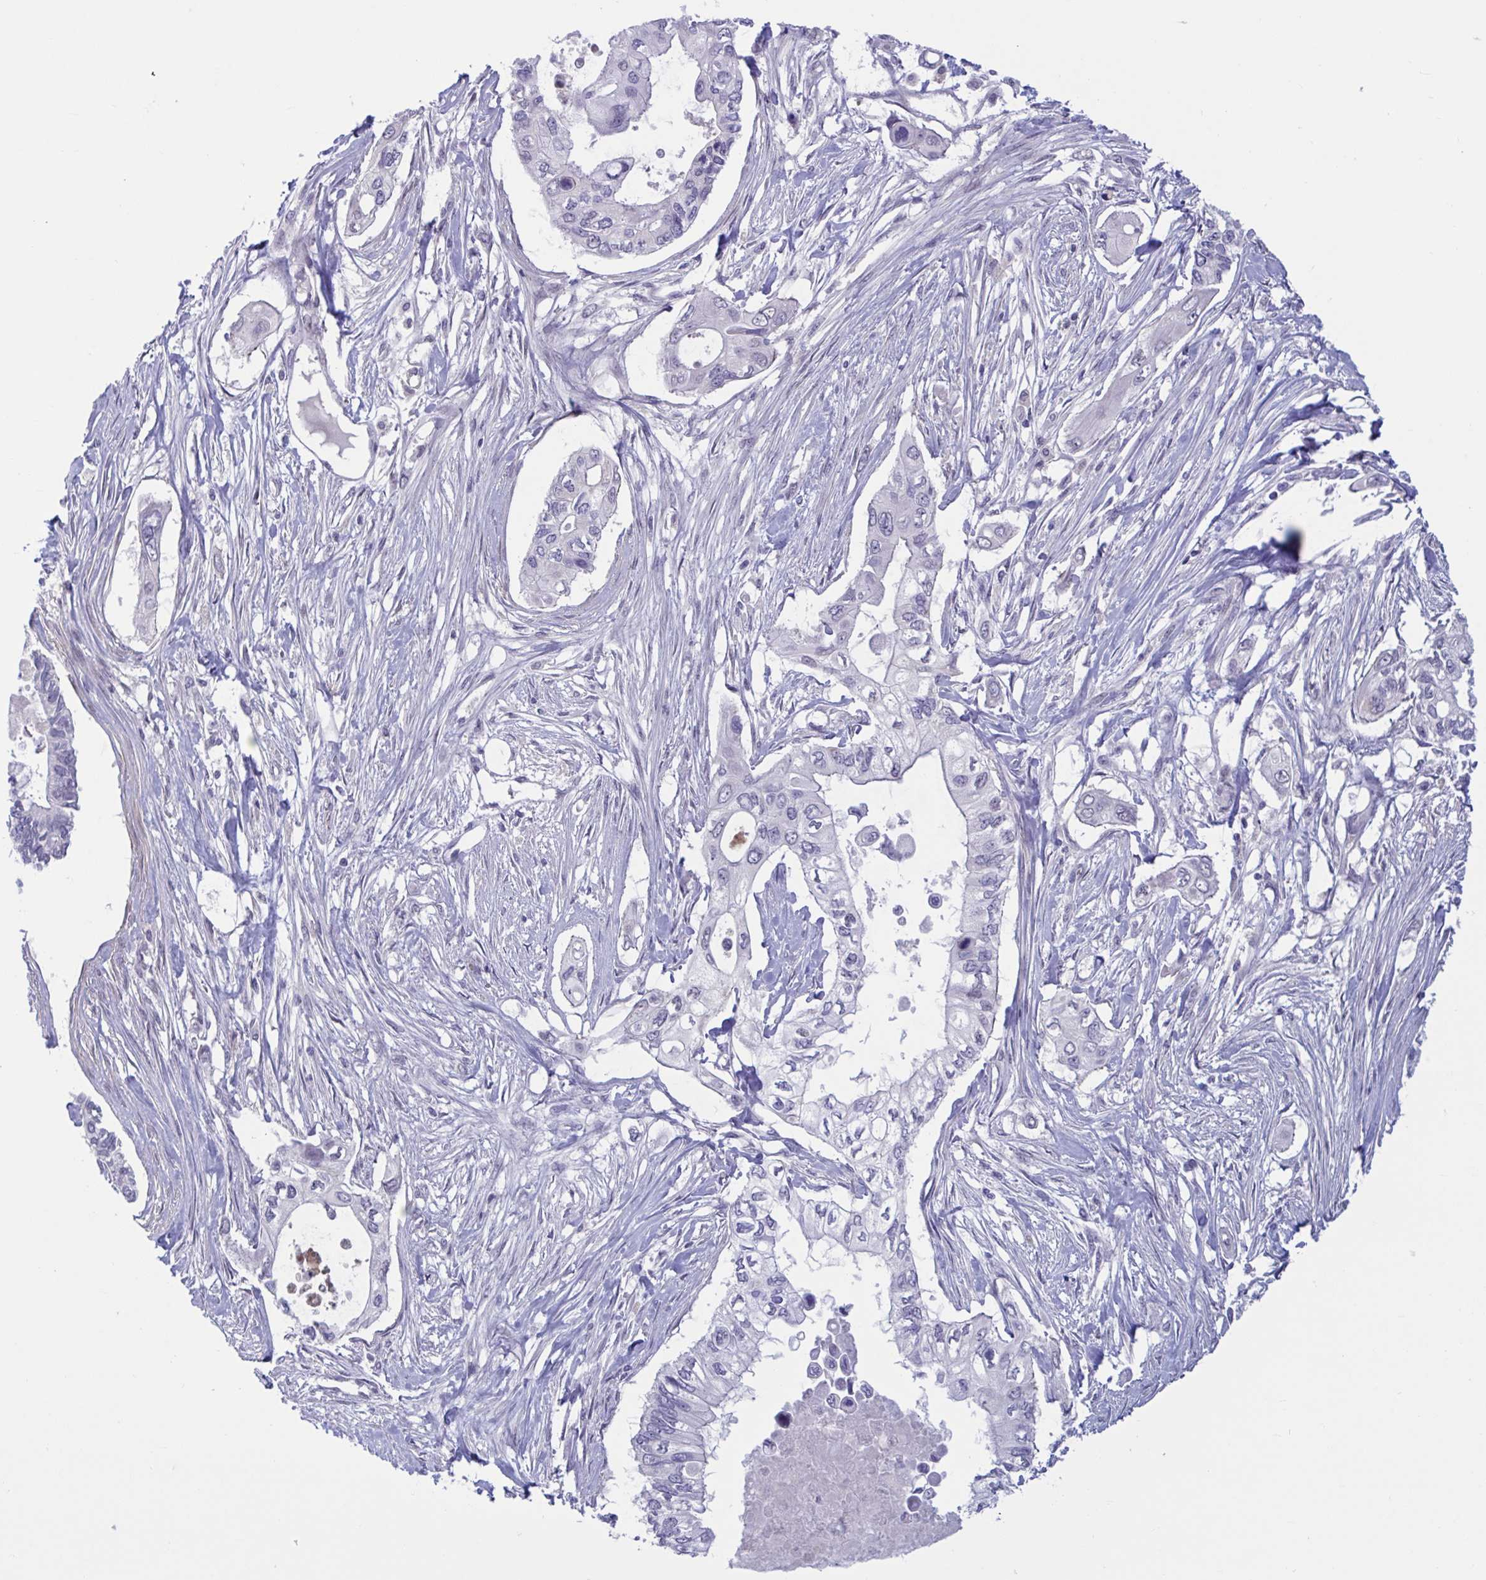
{"staining": {"intensity": "negative", "quantity": "none", "location": "none"}, "tissue": "pancreatic cancer", "cell_type": "Tumor cells", "image_type": "cancer", "snomed": [{"axis": "morphology", "description": "Adenocarcinoma, NOS"}, {"axis": "topography", "description": "Pancreas"}], "caption": "Immunohistochemical staining of human pancreatic adenocarcinoma displays no significant positivity in tumor cells. (DAB (3,3'-diaminobenzidine) immunohistochemistry (IHC) visualized using brightfield microscopy, high magnification).", "gene": "CNGB3", "patient": {"sex": "female", "age": 63}}